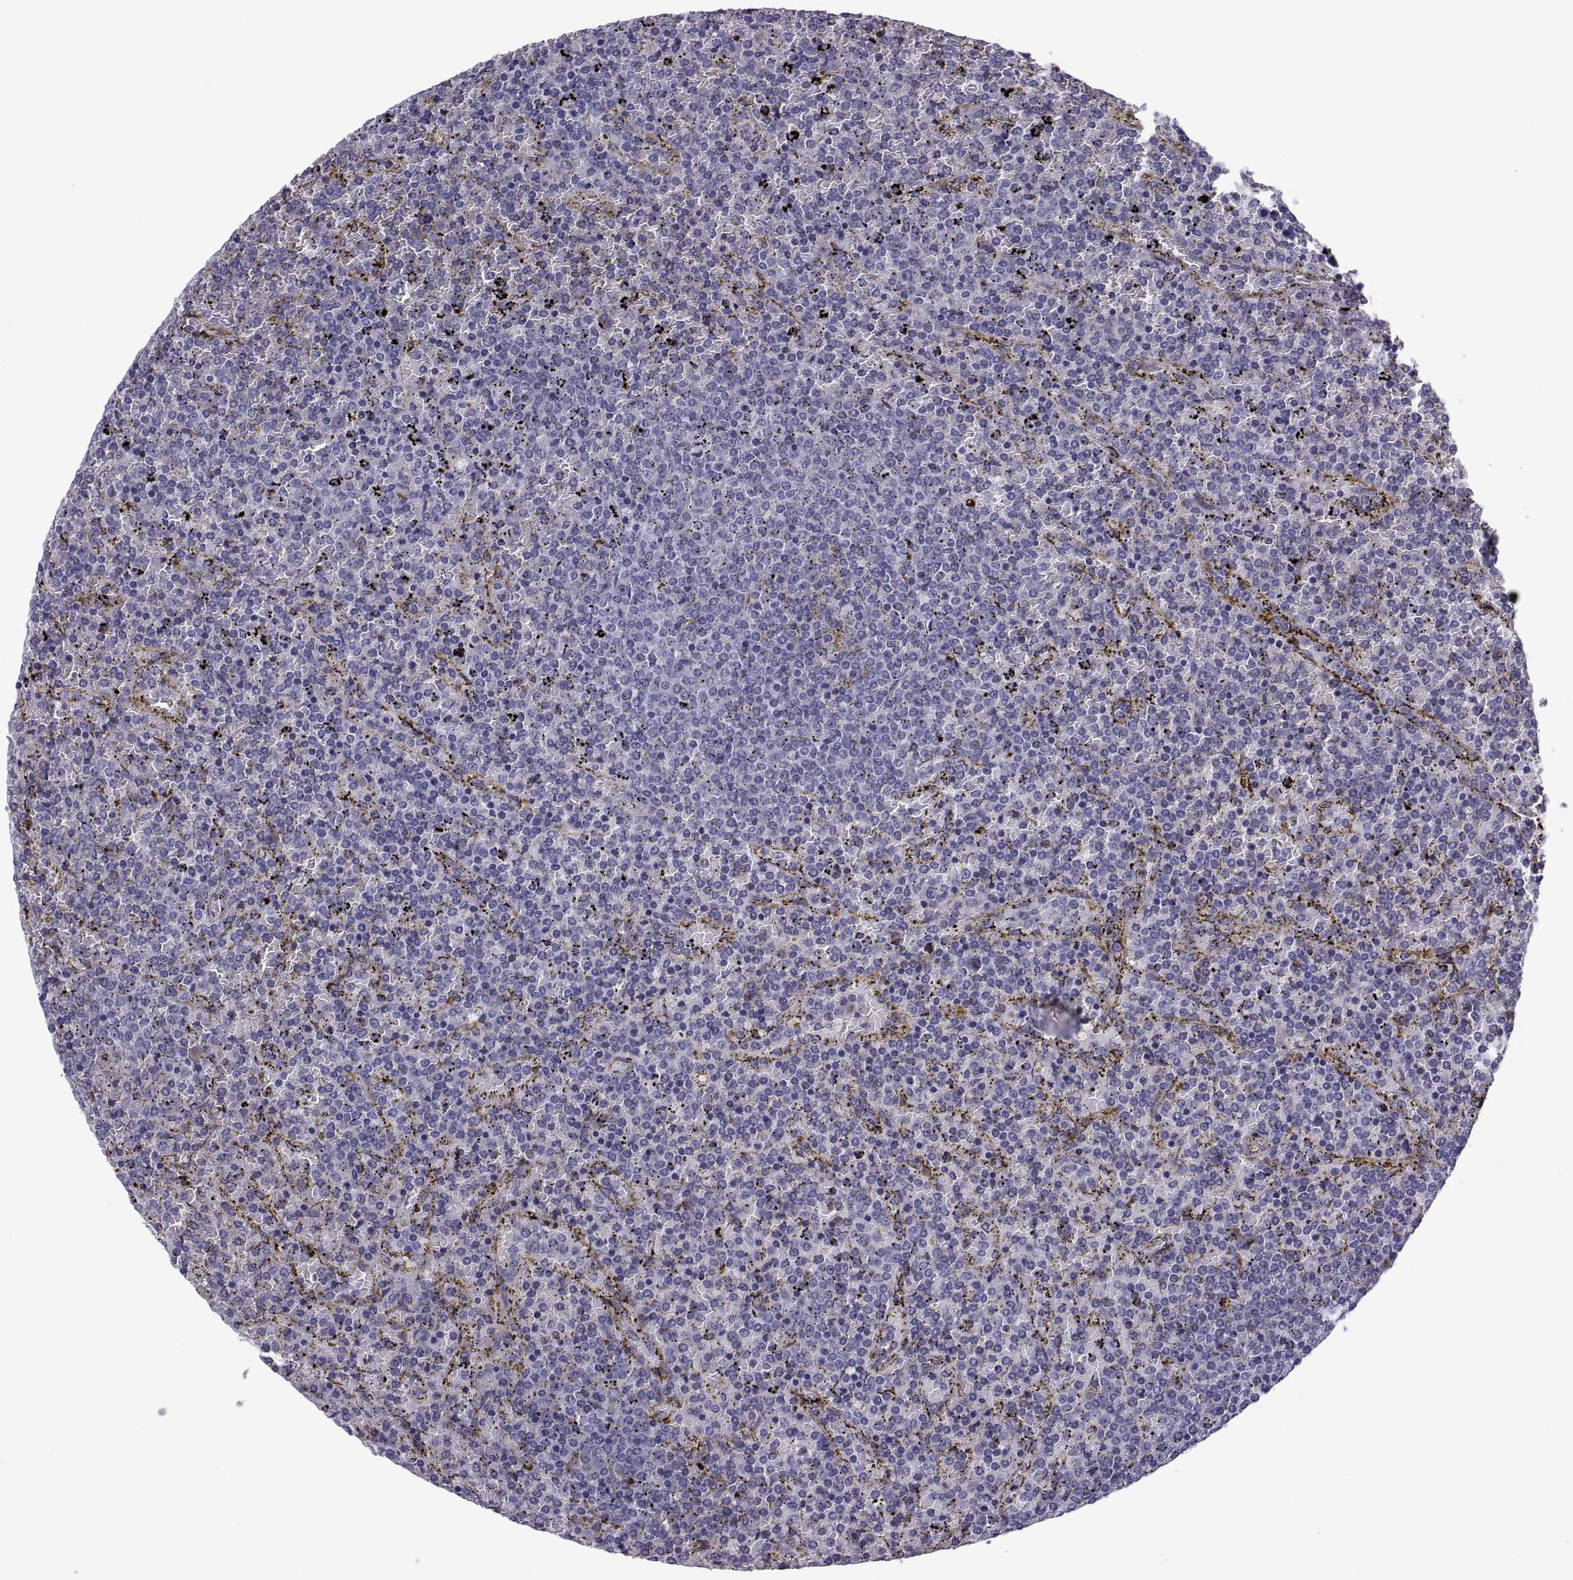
{"staining": {"intensity": "negative", "quantity": "none", "location": "none"}, "tissue": "lymphoma", "cell_type": "Tumor cells", "image_type": "cancer", "snomed": [{"axis": "morphology", "description": "Malignant lymphoma, non-Hodgkin's type, Low grade"}, {"axis": "topography", "description": "Spleen"}], "caption": "The image displays no staining of tumor cells in lymphoma.", "gene": "TMEM158", "patient": {"sex": "female", "age": 77}}